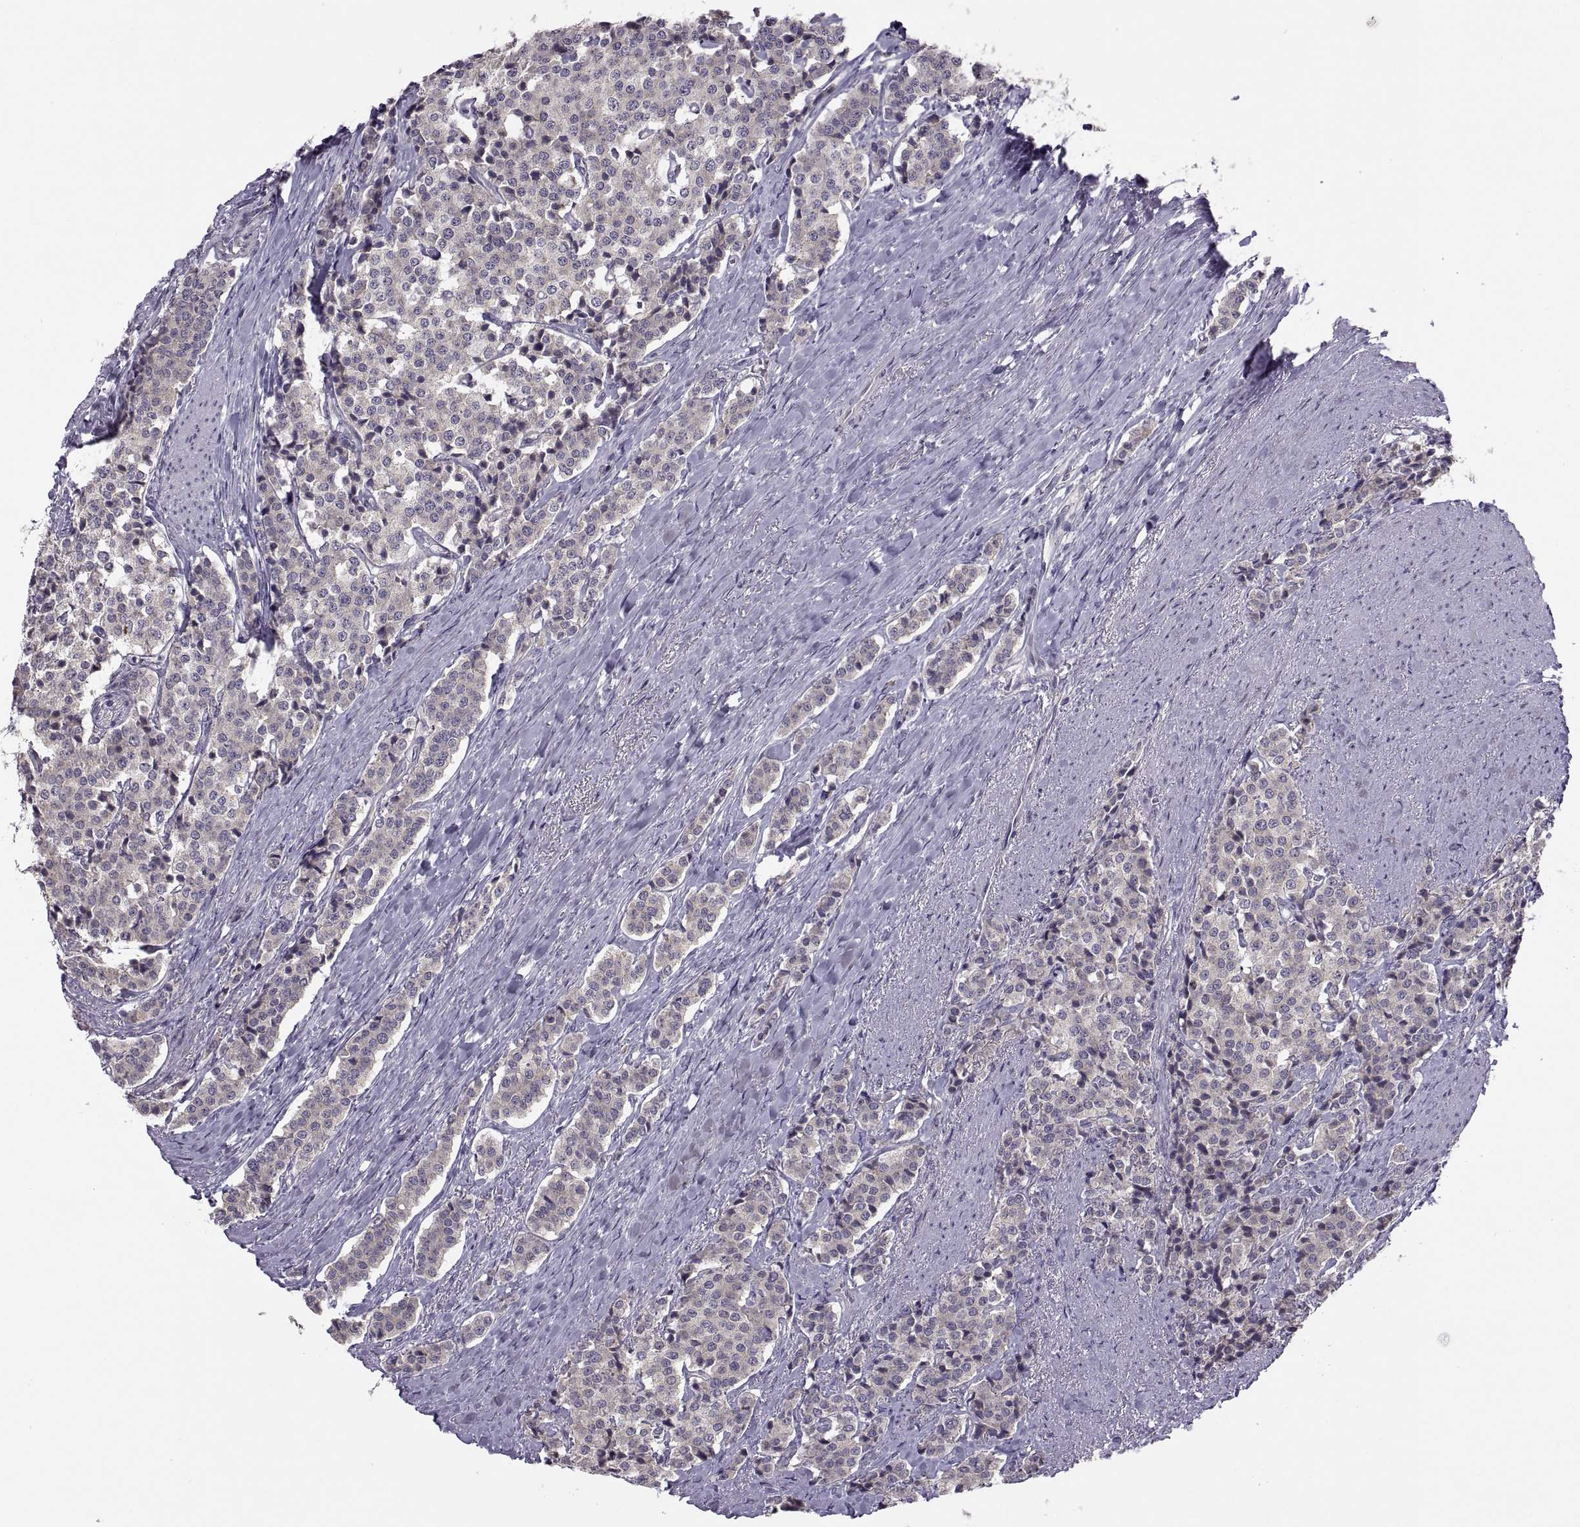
{"staining": {"intensity": "weak", "quantity": "25%-75%", "location": "cytoplasmic/membranous"}, "tissue": "carcinoid", "cell_type": "Tumor cells", "image_type": "cancer", "snomed": [{"axis": "morphology", "description": "Carcinoid, malignant, NOS"}, {"axis": "topography", "description": "Small intestine"}], "caption": "Human malignant carcinoid stained with a protein marker reveals weak staining in tumor cells.", "gene": "ACSBG2", "patient": {"sex": "female", "age": 58}}